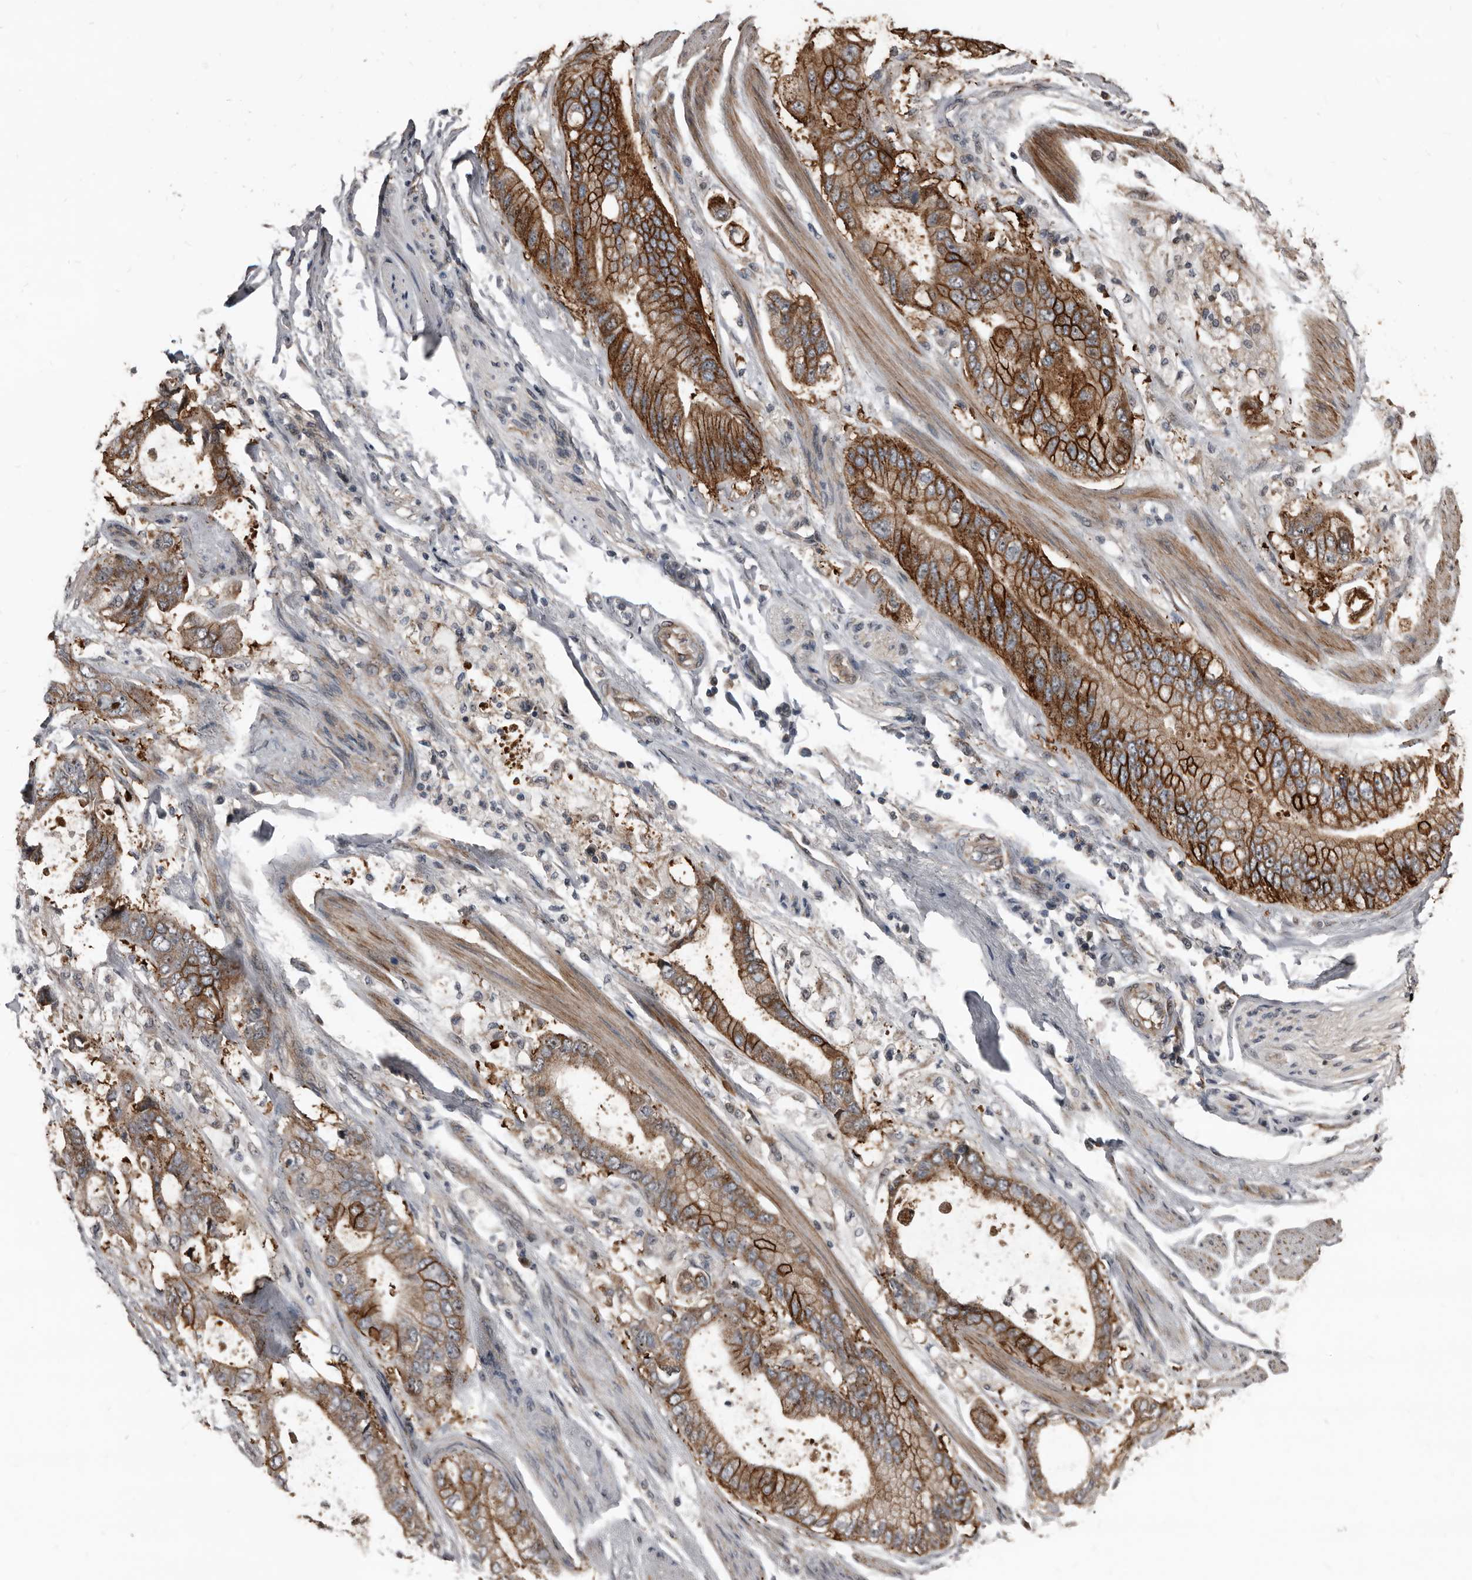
{"staining": {"intensity": "strong", "quantity": "25%-75%", "location": "cytoplasmic/membranous"}, "tissue": "stomach cancer", "cell_type": "Tumor cells", "image_type": "cancer", "snomed": [{"axis": "morphology", "description": "Normal tissue, NOS"}, {"axis": "morphology", "description": "Adenocarcinoma, NOS"}, {"axis": "topography", "description": "Stomach"}], "caption": "Immunohistochemical staining of stomach adenocarcinoma demonstrates high levels of strong cytoplasmic/membranous protein positivity in about 25%-75% of tumor cells. The staining is performed using DAB brown chromogen to label protein expression. The nuclei are counter-stained blue using hematoxylin.", "gene": "DHPS", "patient": {"sex": "male", "age": 62}}